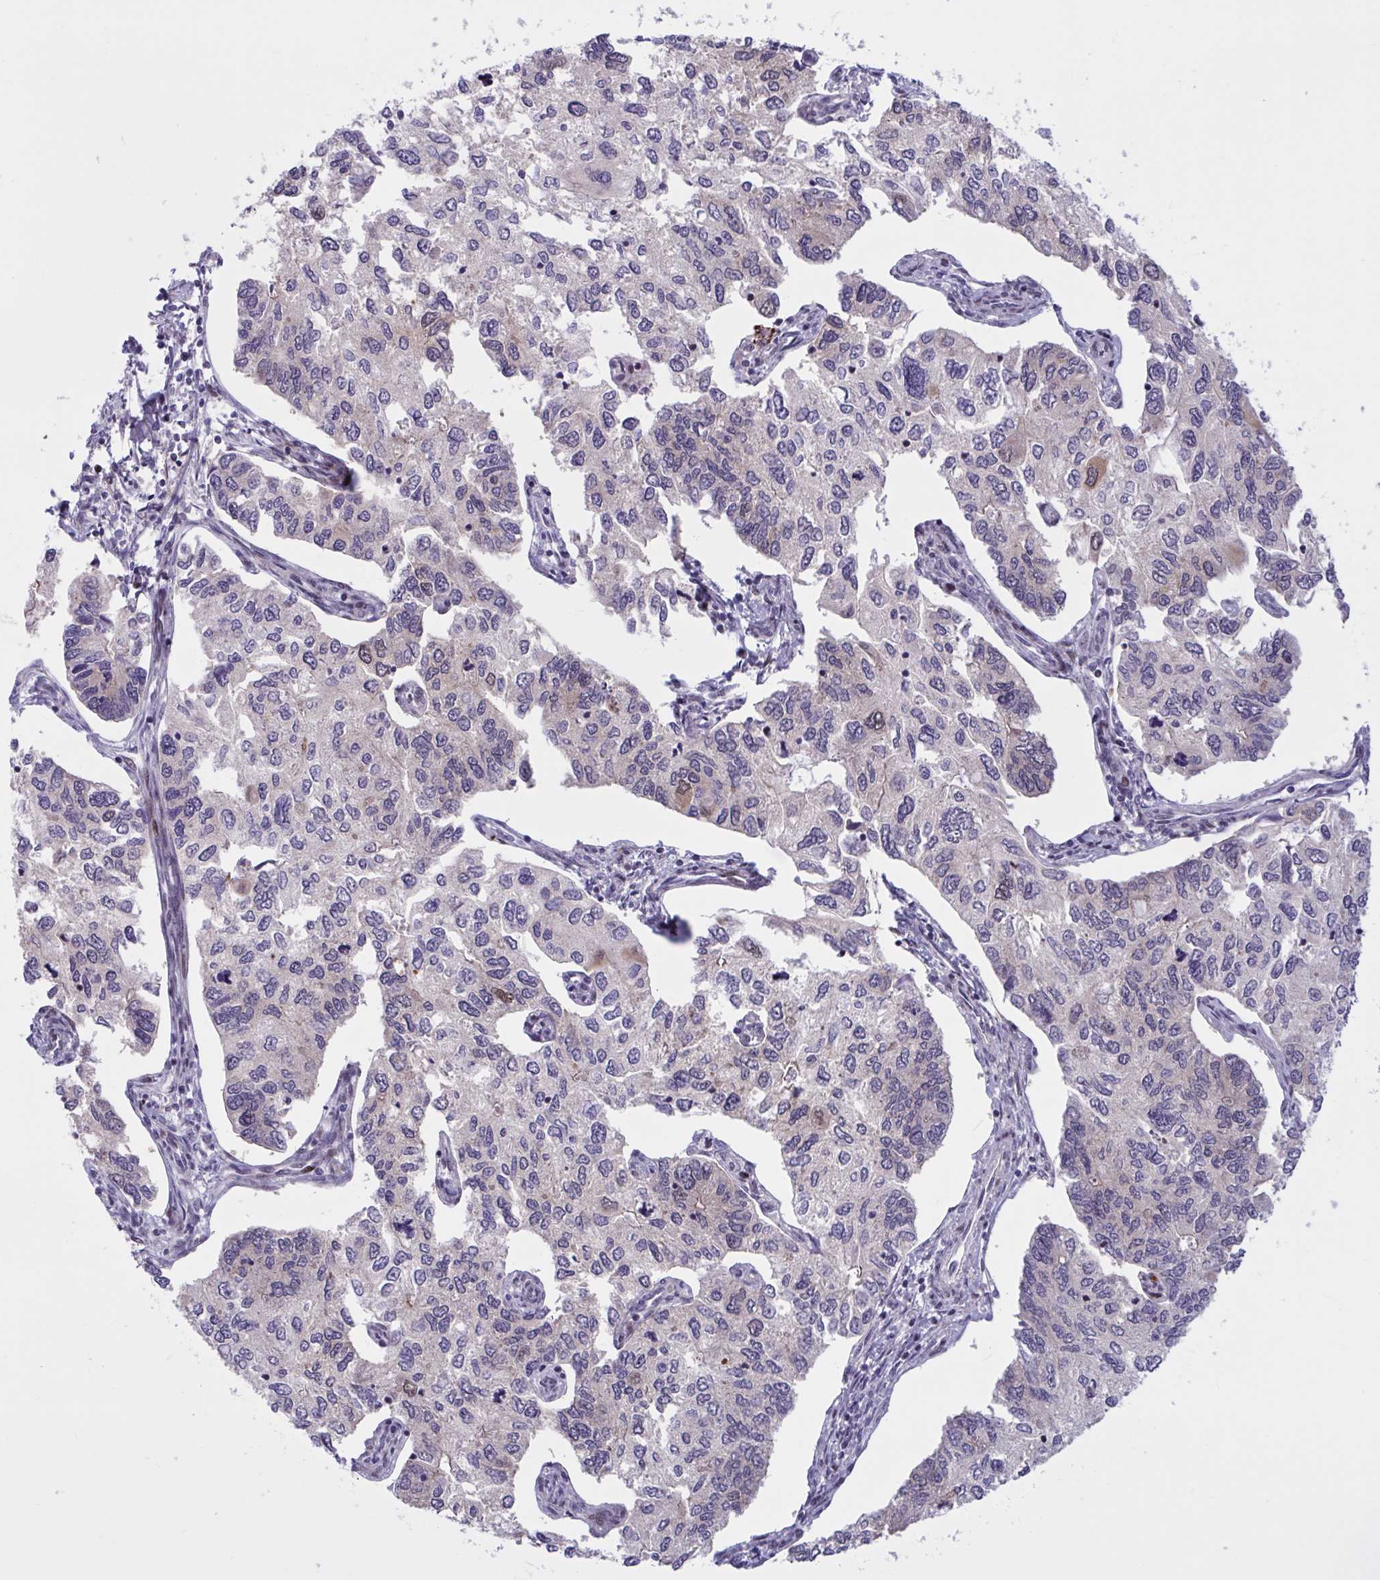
{"staining": {"intensity": "moderate", "quantity": "25%-75%", "location": "nuclear"}, "tissue": "endometrial cancer", "cell_type": "Tumor cells", "image_type": "cancer", "snomed": [{"axis": "morphology", "description": "Carcinoma, NOS"}, {"axis": "topography", "description": "Uterus"}], "caption": "Tumor cells show moderate nuclear positivity in about 25%-75% of cells in endometrial carcinoma.", "gene": "RBL1", "patient": {"sex": "female", "age": 76}}